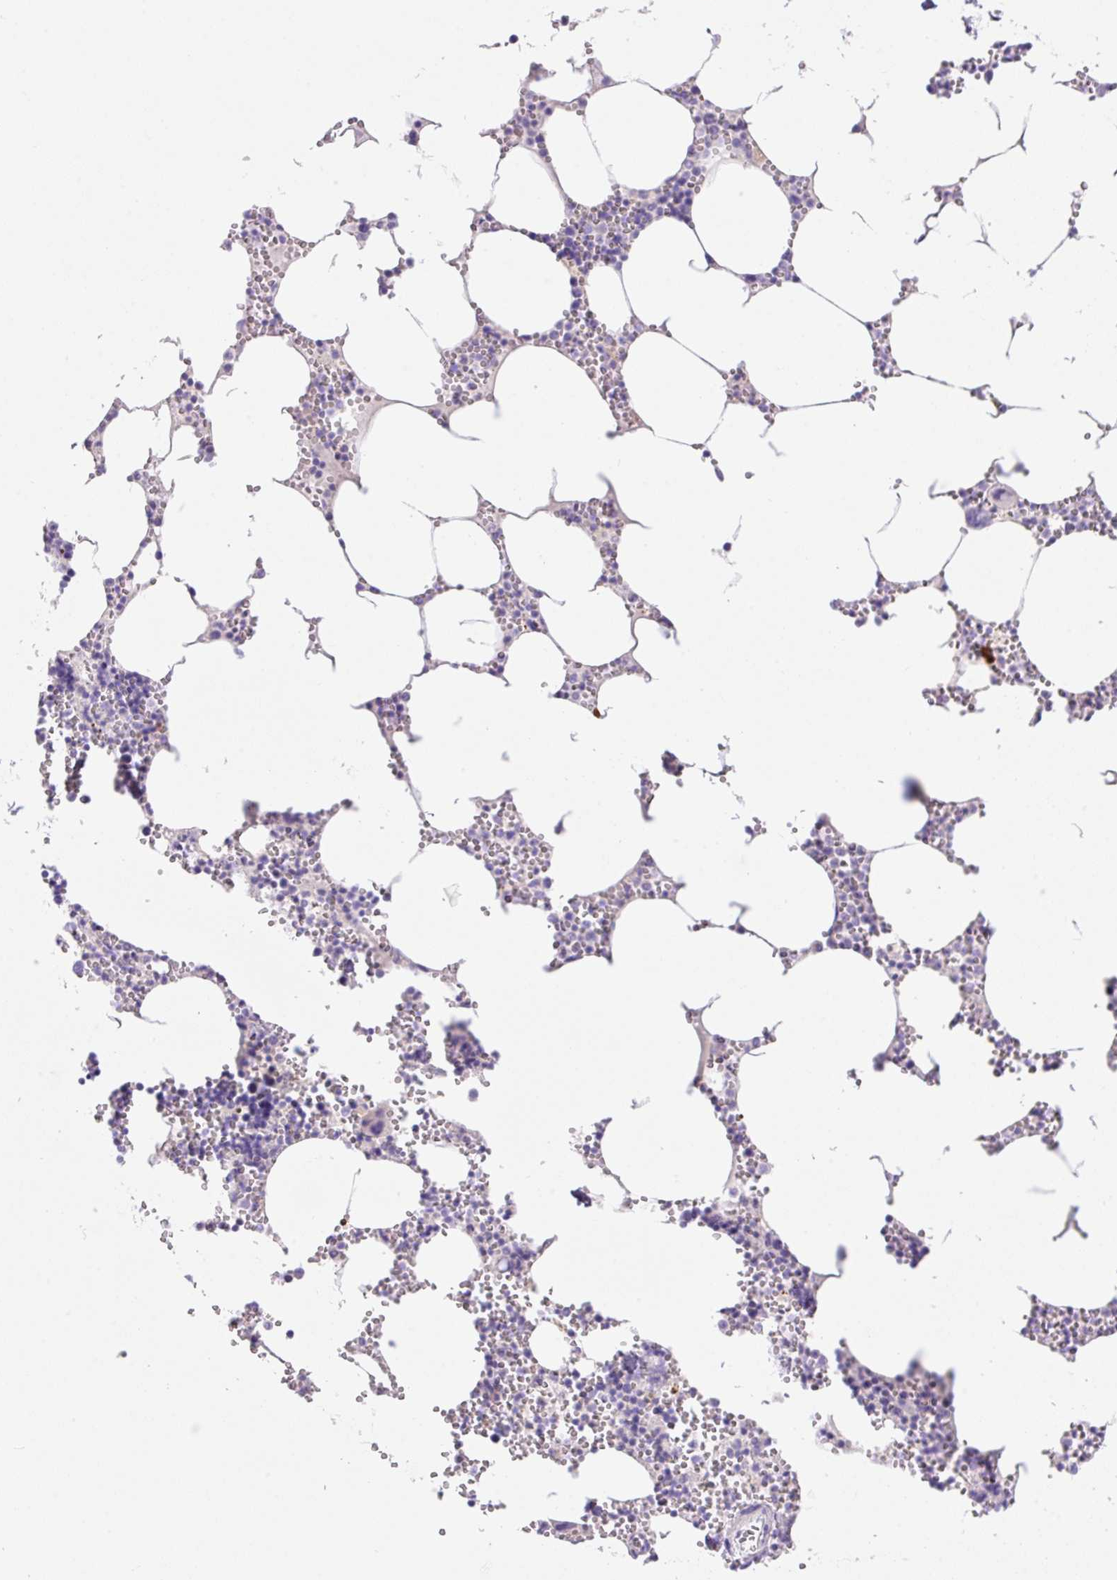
{"staining": {"intensity": "negative", "quantity": "none", "location": "none"}, "tissue": "bone marrow", "cell_type": "Hematopoietic cells", "image_type": "normal", "snomed": [{"axis": "morphology", "description": "Normal tissue, NOS"}, {"axis": "topography", "description": "Bone marrow"}], "caption": "The micrograph reveals no significant positivity in hematopoietic cells of bone marrow. (Immunohistochemistry (ihc), brightfield microscopy, high magnification).", "gene": "NDST3", "patient": {"sex": "male", "age": 54}}